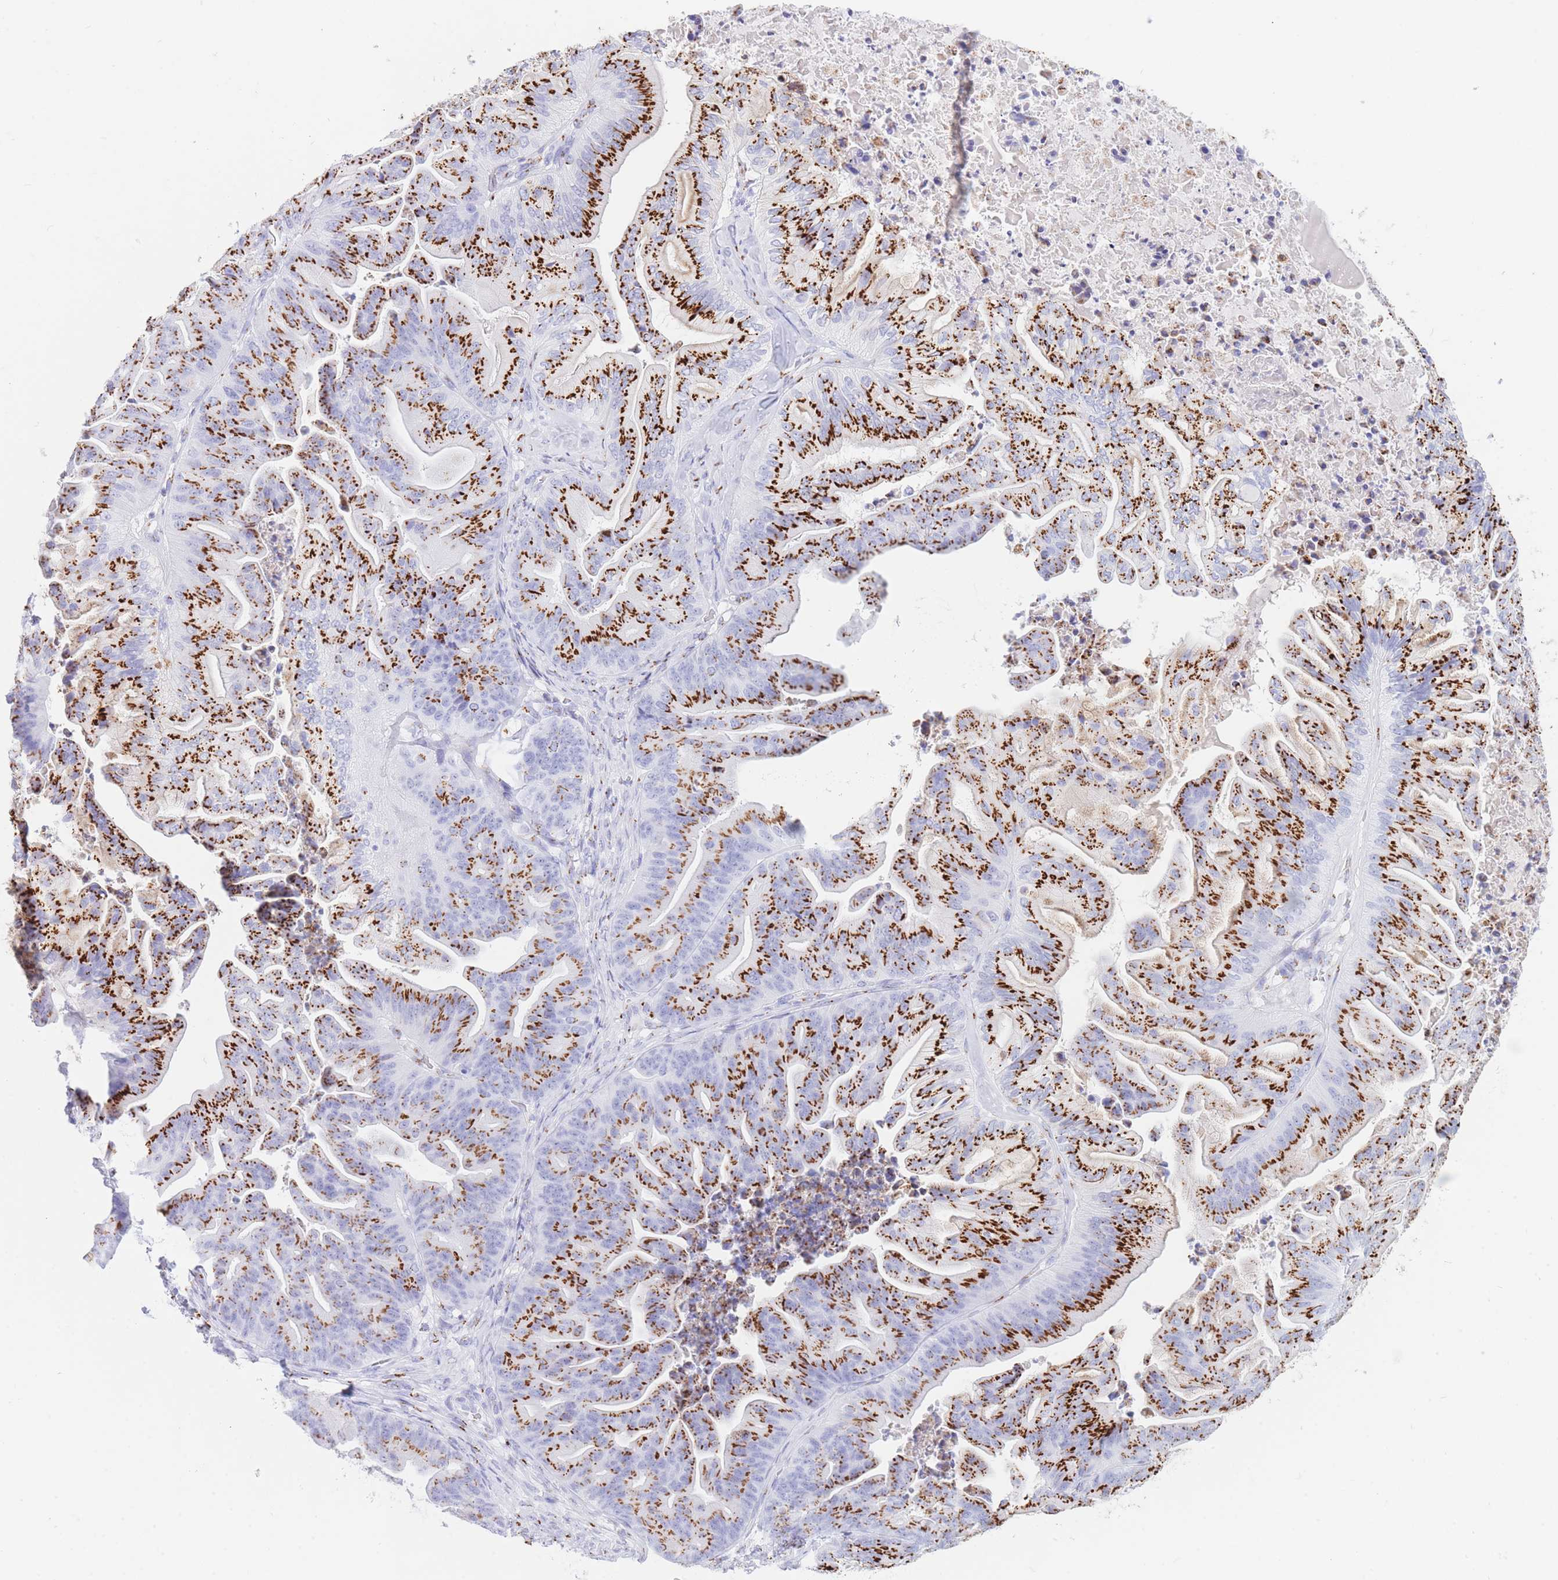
{"staining": {"intensity": "strong", "quantity": ">75%", "location": "cytoplasmic/membranous"}, "tissue": "ovarian cancer", "cell_type": "Tumor cells", "image_type": "cancer", "snomed": [{"axis": "morphology", "description": "Cystadenocarcinoma, mucinous, NOS"}, {"axis": "topography", "description": "Ovary"}], "caption": "Ovarian cancer (mucinous cystadenocarcinoma) was stained to show a protein in brown. There is high levels of strong cytoplasmic/membranous expression in approximately >75% of tumor cells.", "gene": "FAM3C", "patient": {"sex": "female", "age": 67}}